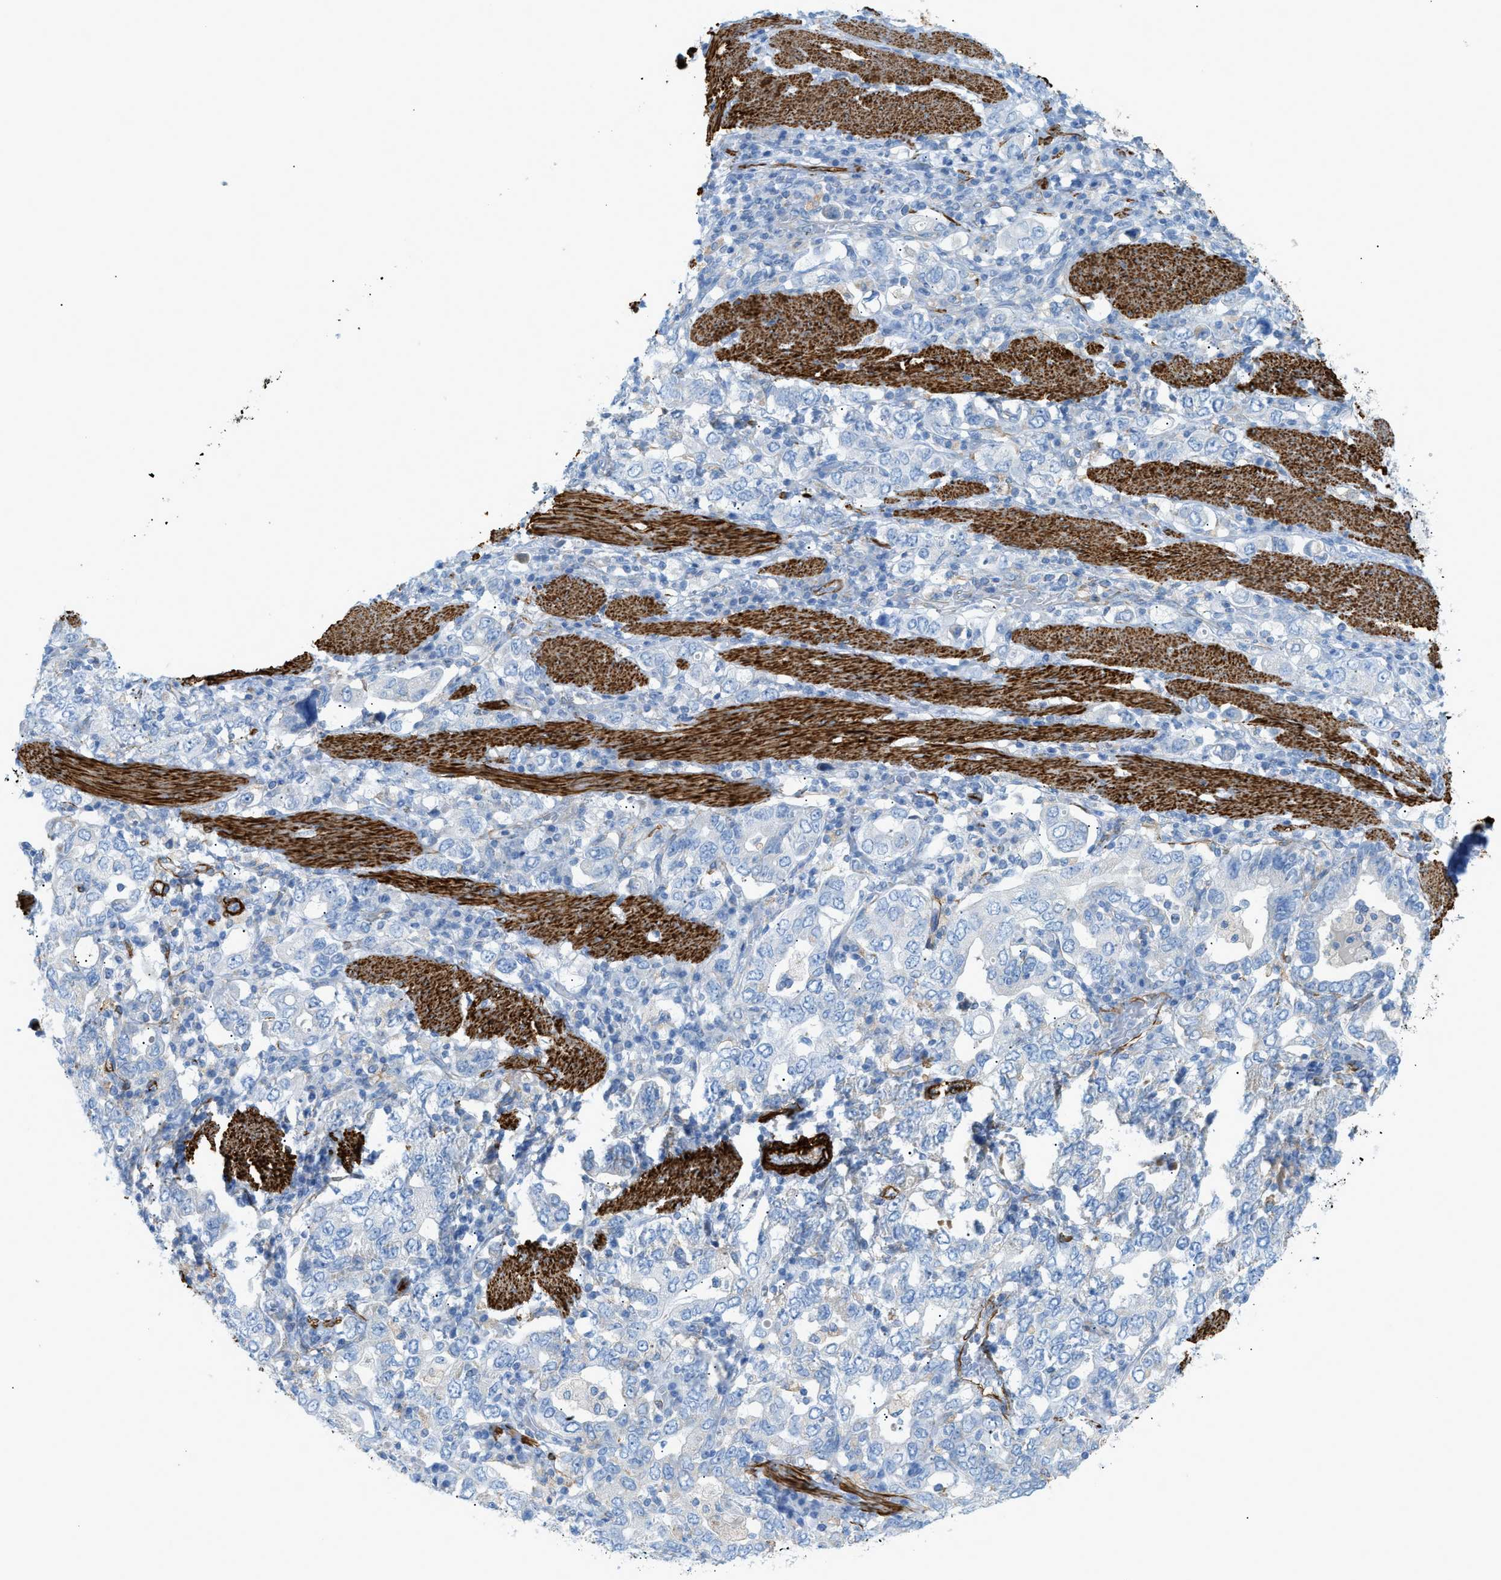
{"staining": {"intensity": "negative", "quantity": "none", "location": "none"}, "tissue": "stomach cancer", "cell_type": "Tumor cells", "image_type": "cancer", "snomed": [{"axis": "morphology", "description": "Adenocarcinoma, NOS"}, {"axis": "topography", "description": "Stomach, upper"}], "caption": "Tumor cells show no significant protein staining in stomach cancer.", "gene": "MYH11", "patient": {"sex": "male", "age": 62}}